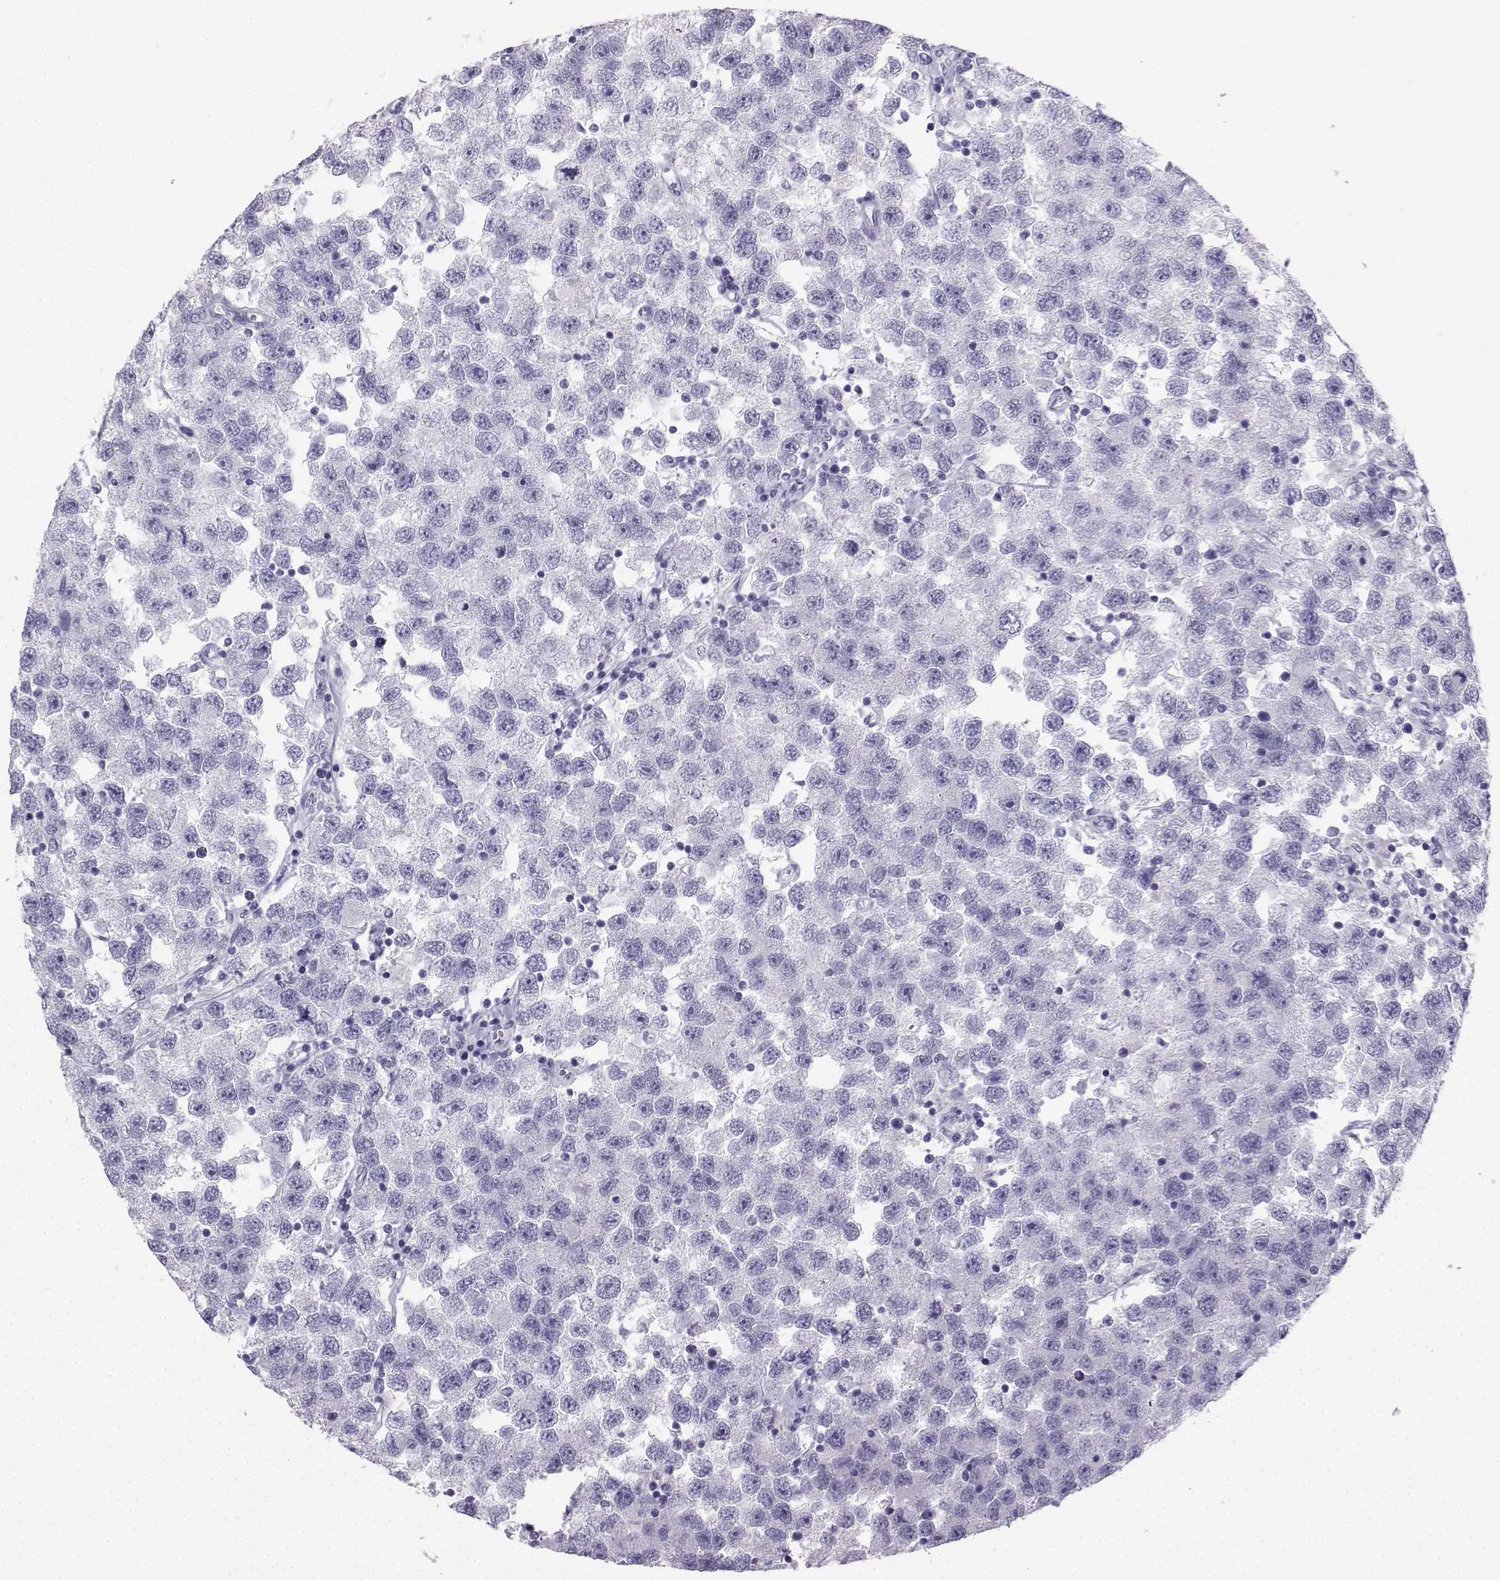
{"staining": {"intensity": "negative", "quantity": "none", "location": "none"}, "tissue": "testis cancer", "cell_type": "Tumor cells", "image_type": "cancer", "snomed": [{"axis": "morphology", "description": "Seminoma, NOS"}, {"axis": "topography", "description": "Testis"}], "caption": "This is an IHC photomicrograph of testis cancer (seminoma). There is no positivity in tumor cells.", "gene": "IQCD", "patient": {"sex": "male", "age": 26}}